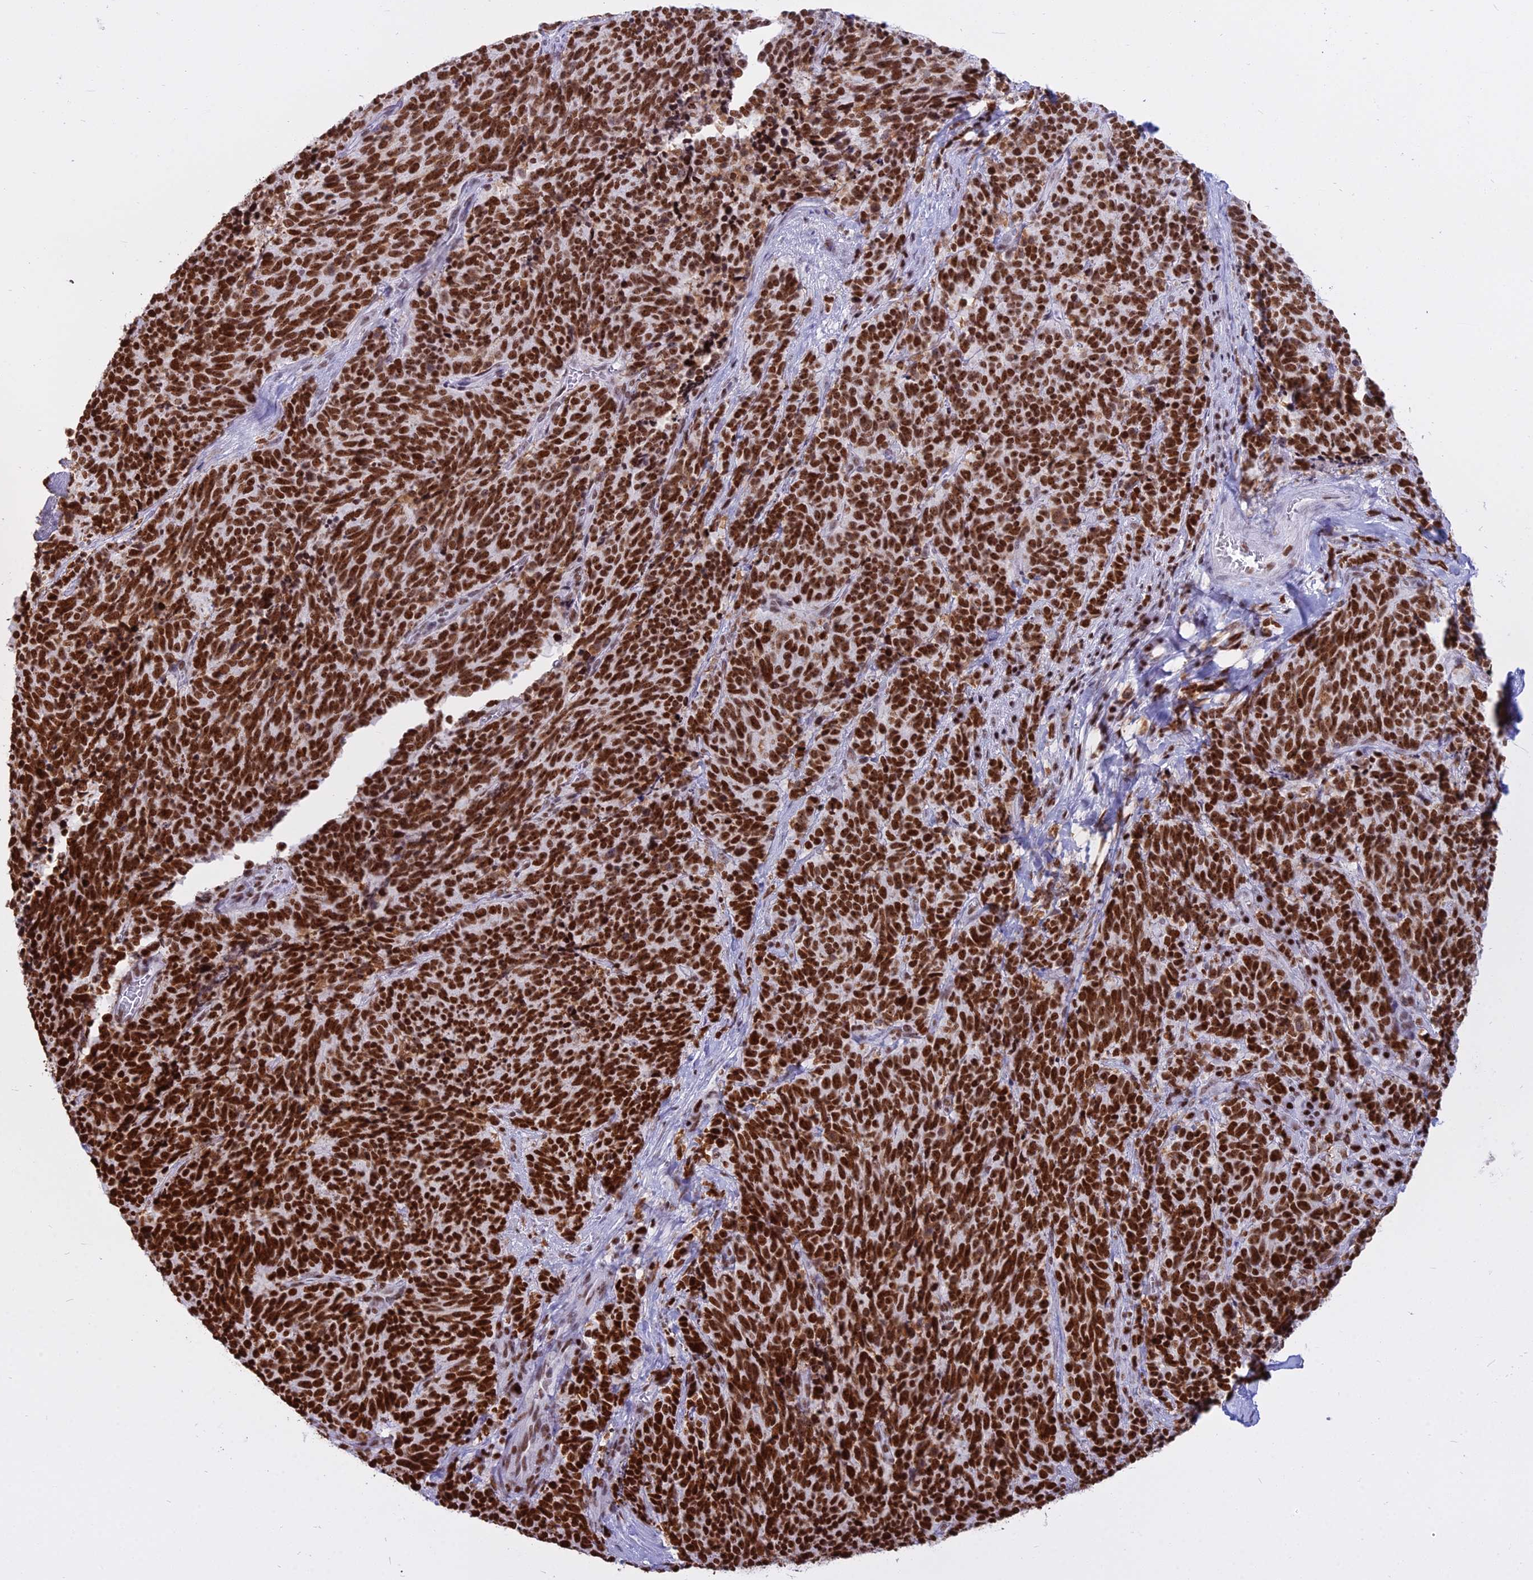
{"staining": {"intensity": "strong", "quantity": ">75%", "location": "nuclear"}, "tissue": "cervical cancer", "cell_type": "Tumor cells", "image_type": "cancer", "snomed": [{"axis": "morphology", "description": "Squamous cell carcinoma, NOS"}, {"axis": "topography", "description": "Cervix"}], "caption": "Cervical cancer (squamous cell carcinoma) tissue reveals strong nuclear expression in approximately >75% of tumor cells, visualized by immunohistochemistry.", "gene": "PARP1", "patient": {"sex": "female", "age": 29}}